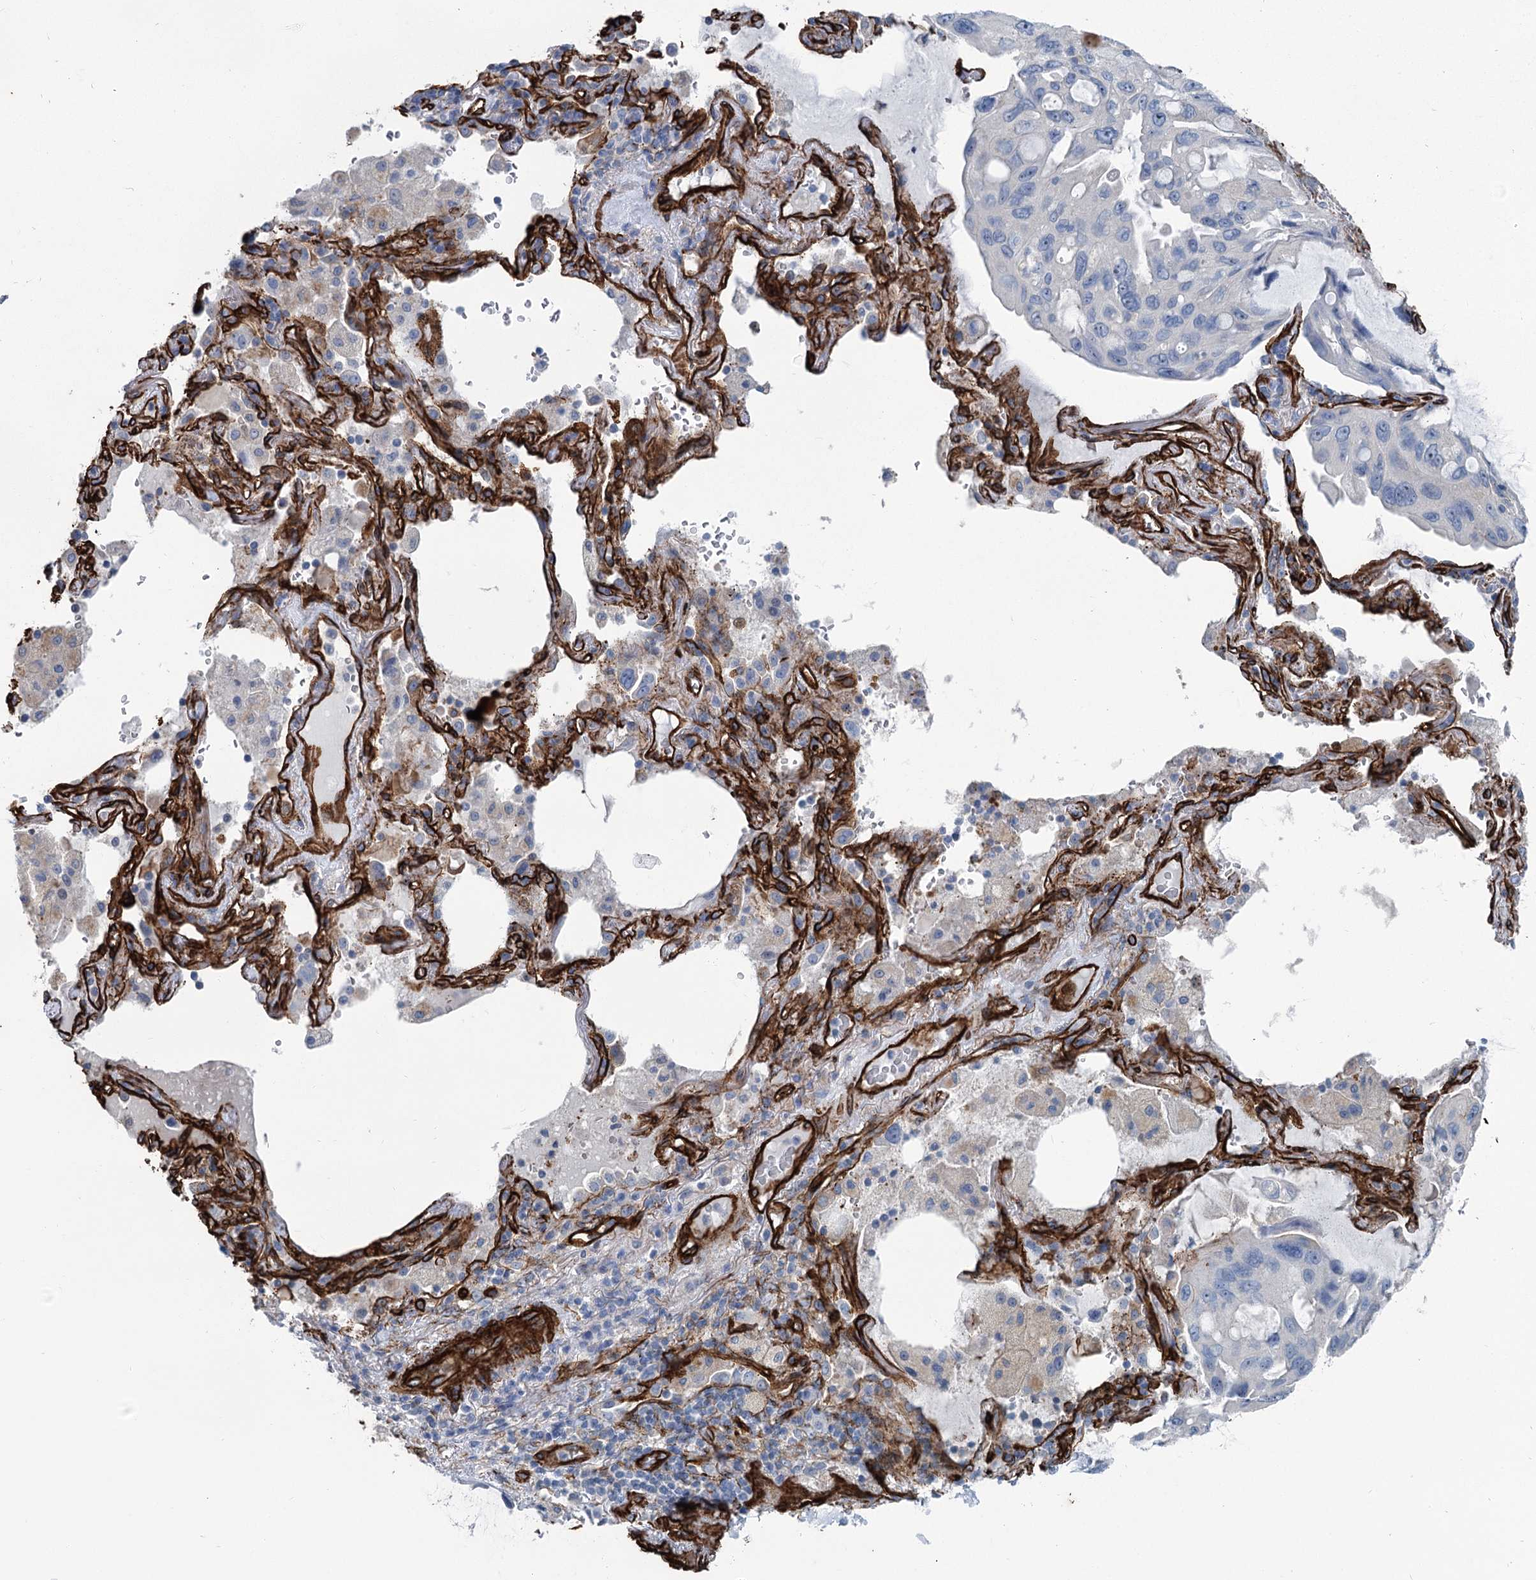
{"staining": {"intensity": "negative", "quantity": "none", "location": "none"}, "tissue": "lung cancer", "cell_type": "Tumor cells", "image_type": "cancer", "snomed": [{"axis": "morphology", "description": "Squamous cell carcinoma, NOS"}, {"axis": "topography", "description": "Lung"}], "caption": "Immunohistochemistry of human squamous cell carcinoma (lung) reveals no positivity in tumor cells.", "gene": "IQSEC1", "patient": {"sex": "female", "age": 73}}